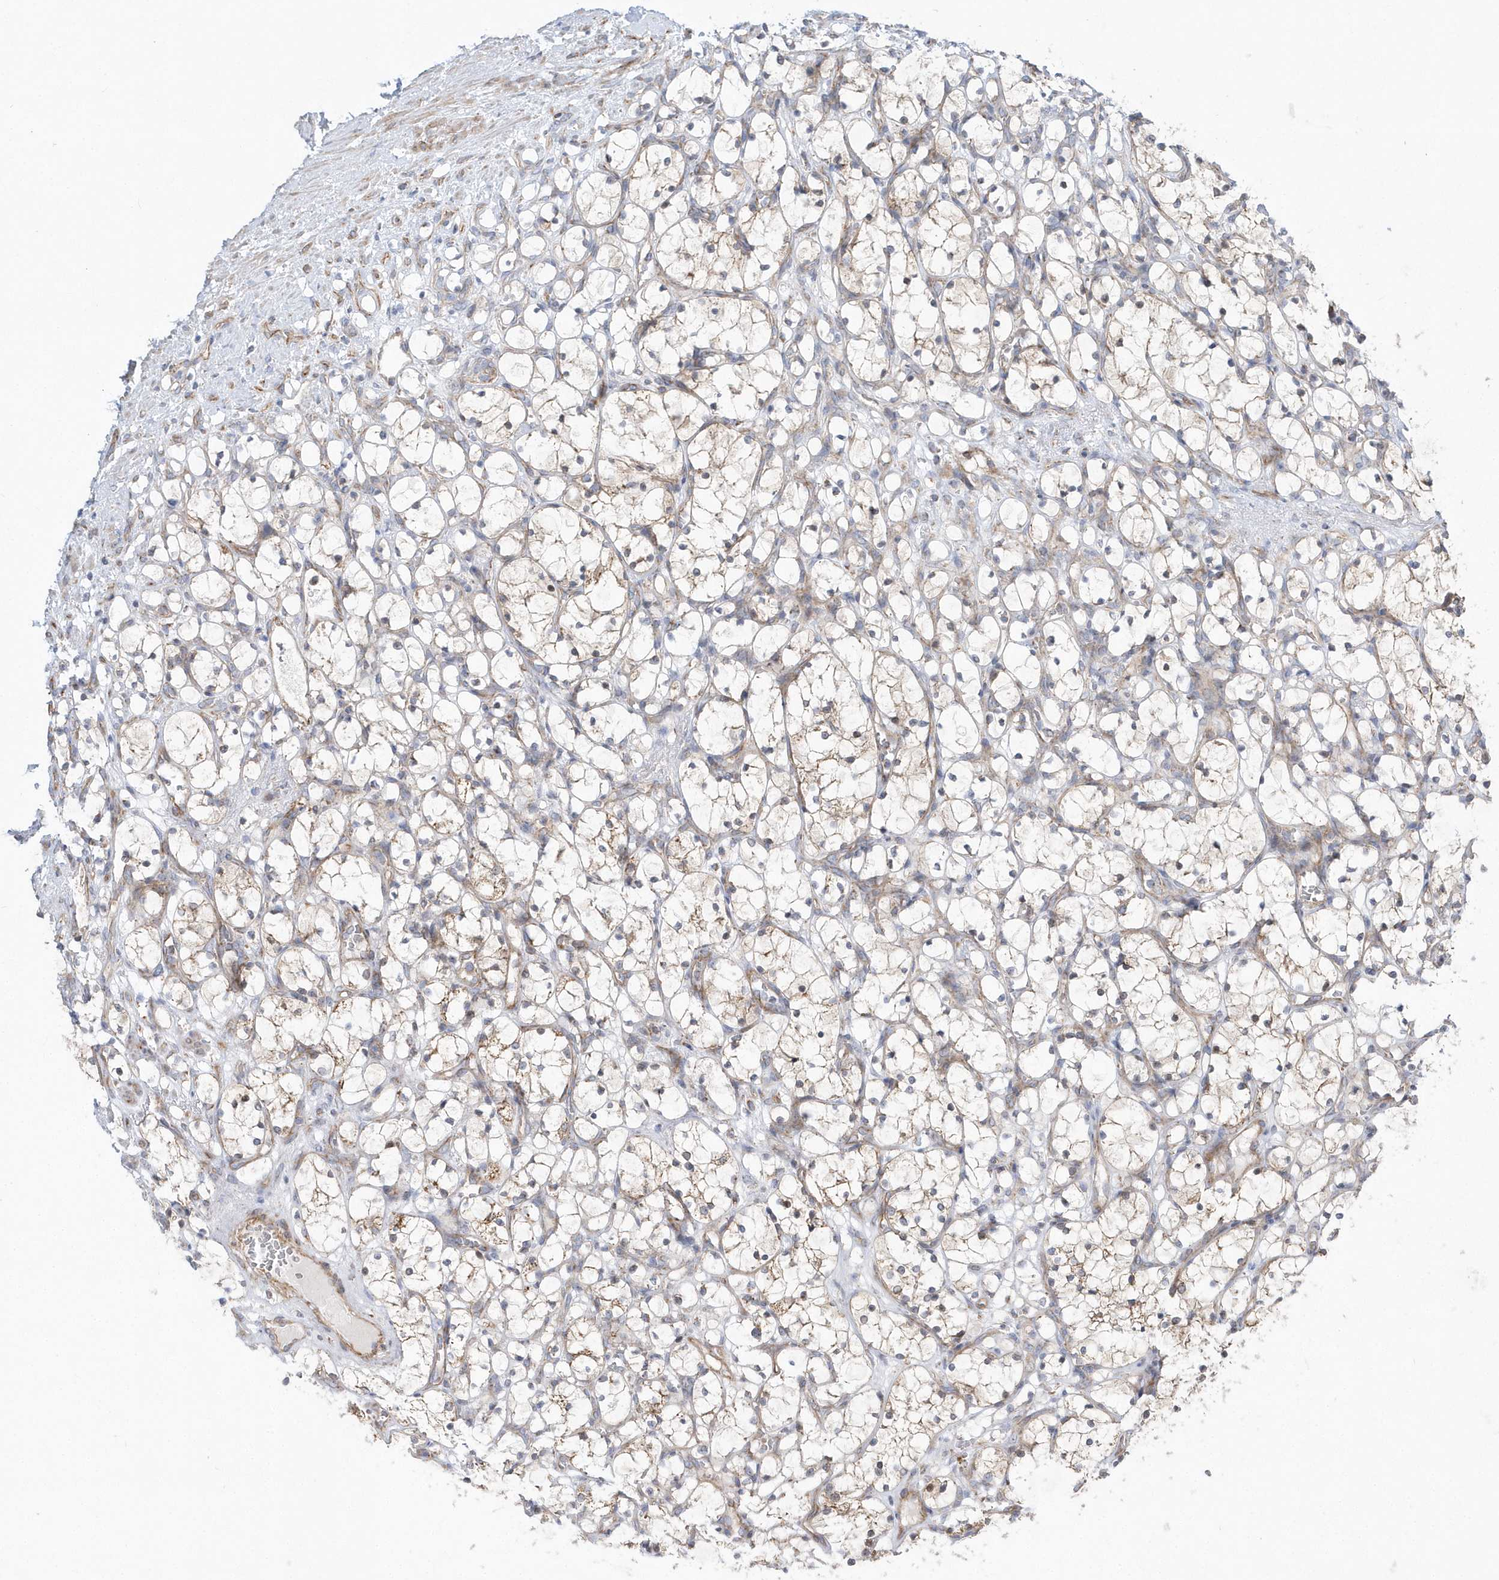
{"staining": {"intensity": "weak", "quantity": "25%-75%", "location": "cytoplasmic/membranous"}, "tissue": "renal cancer", "cell_type": "Tumor cells", "image_type": "cancer", "snomed": [{"axis": "morphology", "description": "Adenocarcinoma, NOS"}, {"axis": "topography", "description": "Kidney"}], "caption": "Weak cytoplasmic/membranous protein positivity is appreciated in about 25%-75% of tumor cells in renal cancer.", "gene": "OPA1", "patient": {"sex": "female", "age": 69}}